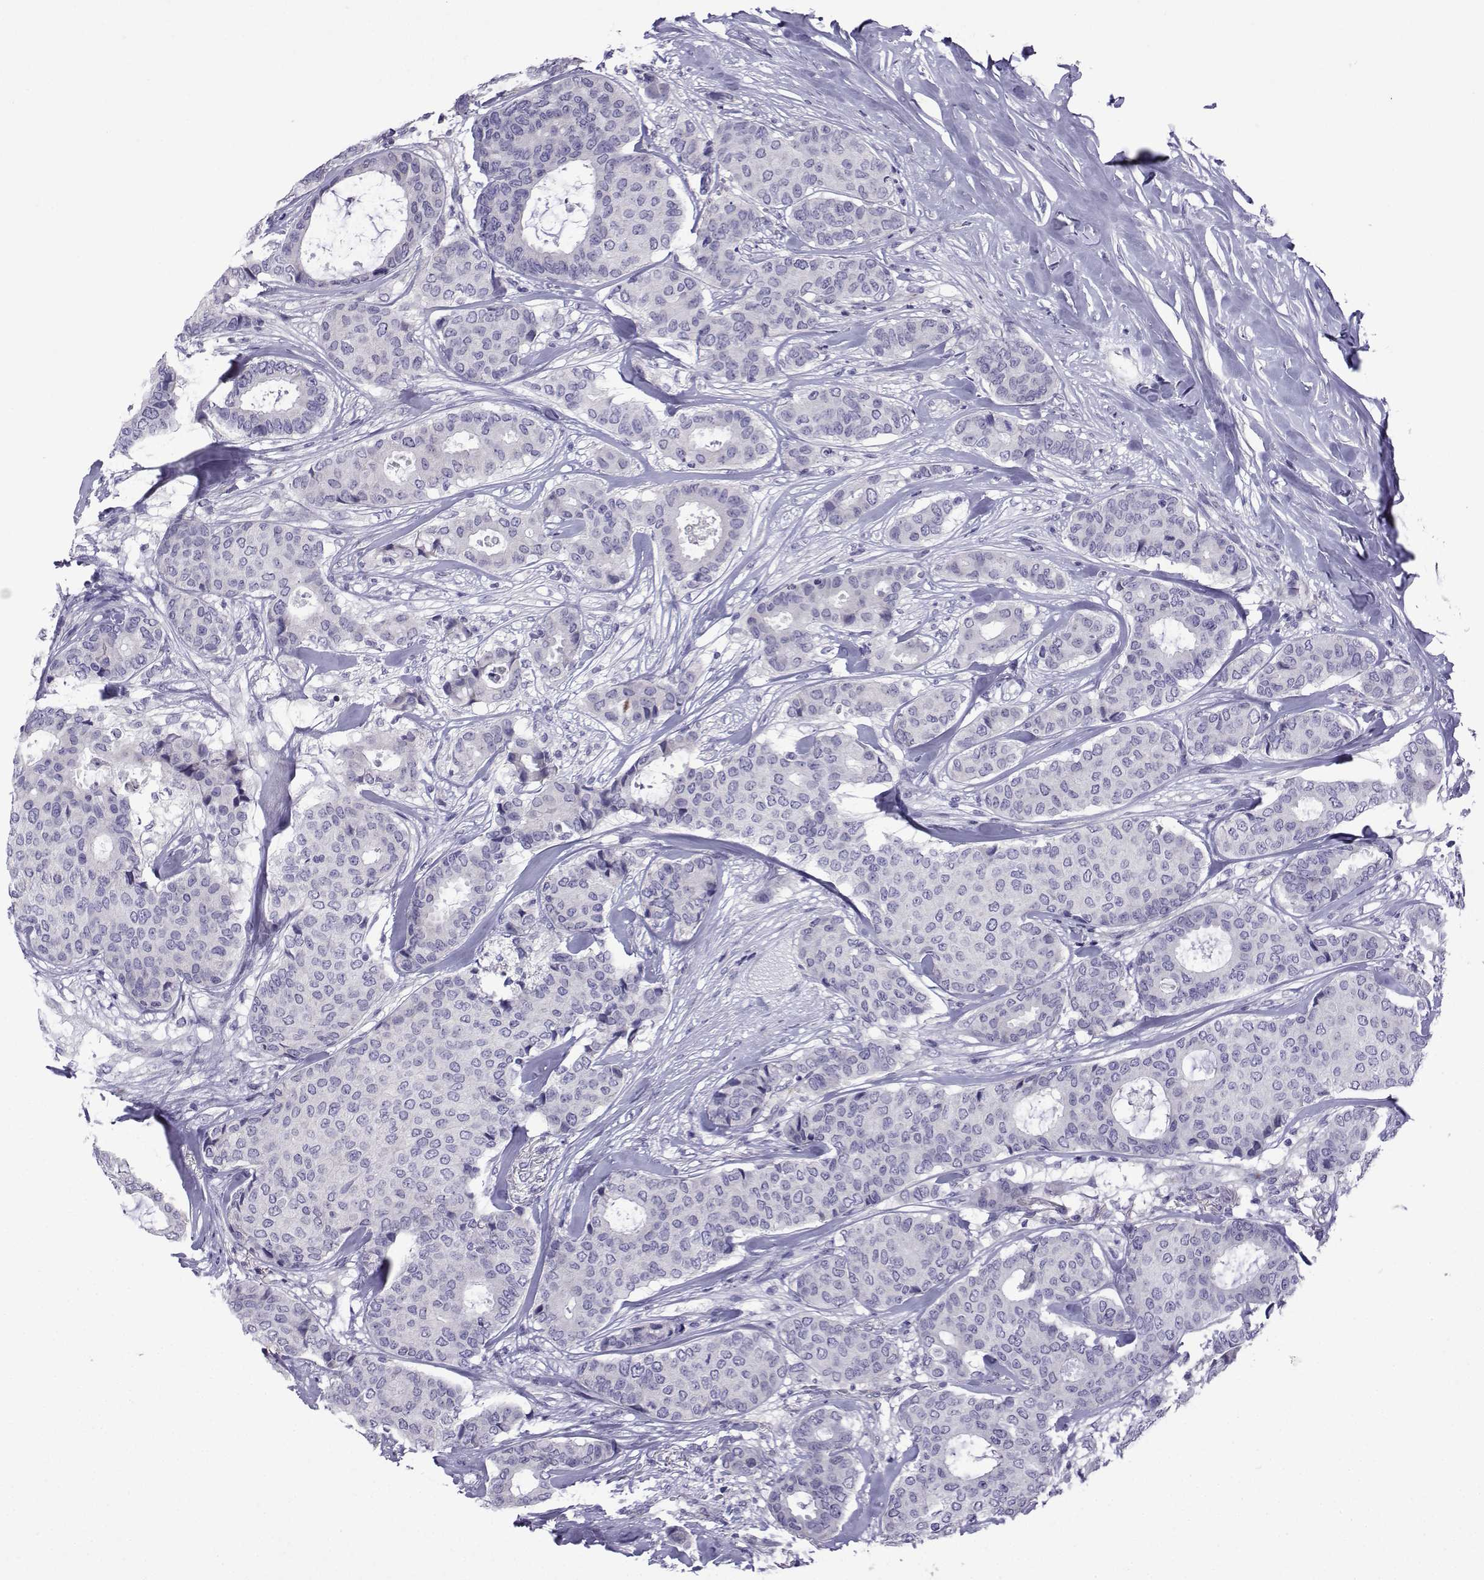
{"staining": {"intensity": "negative", "quantity": "none", "location": "none"}, "tissue": "breast cancer", "cell_type": "Tumor cells", "image_type": "cancer", "snomed": [{"axis": "morphology", "description": "Duct carcinoma"}, {"axis": "topography", "description": "Breast"}], "caption": "A photomicrograph of human breast intraductal carcinoma is negative for staining in tumor cells.", "gene": "CFAP70", "patient": {"sex": "female", "age": 75}}